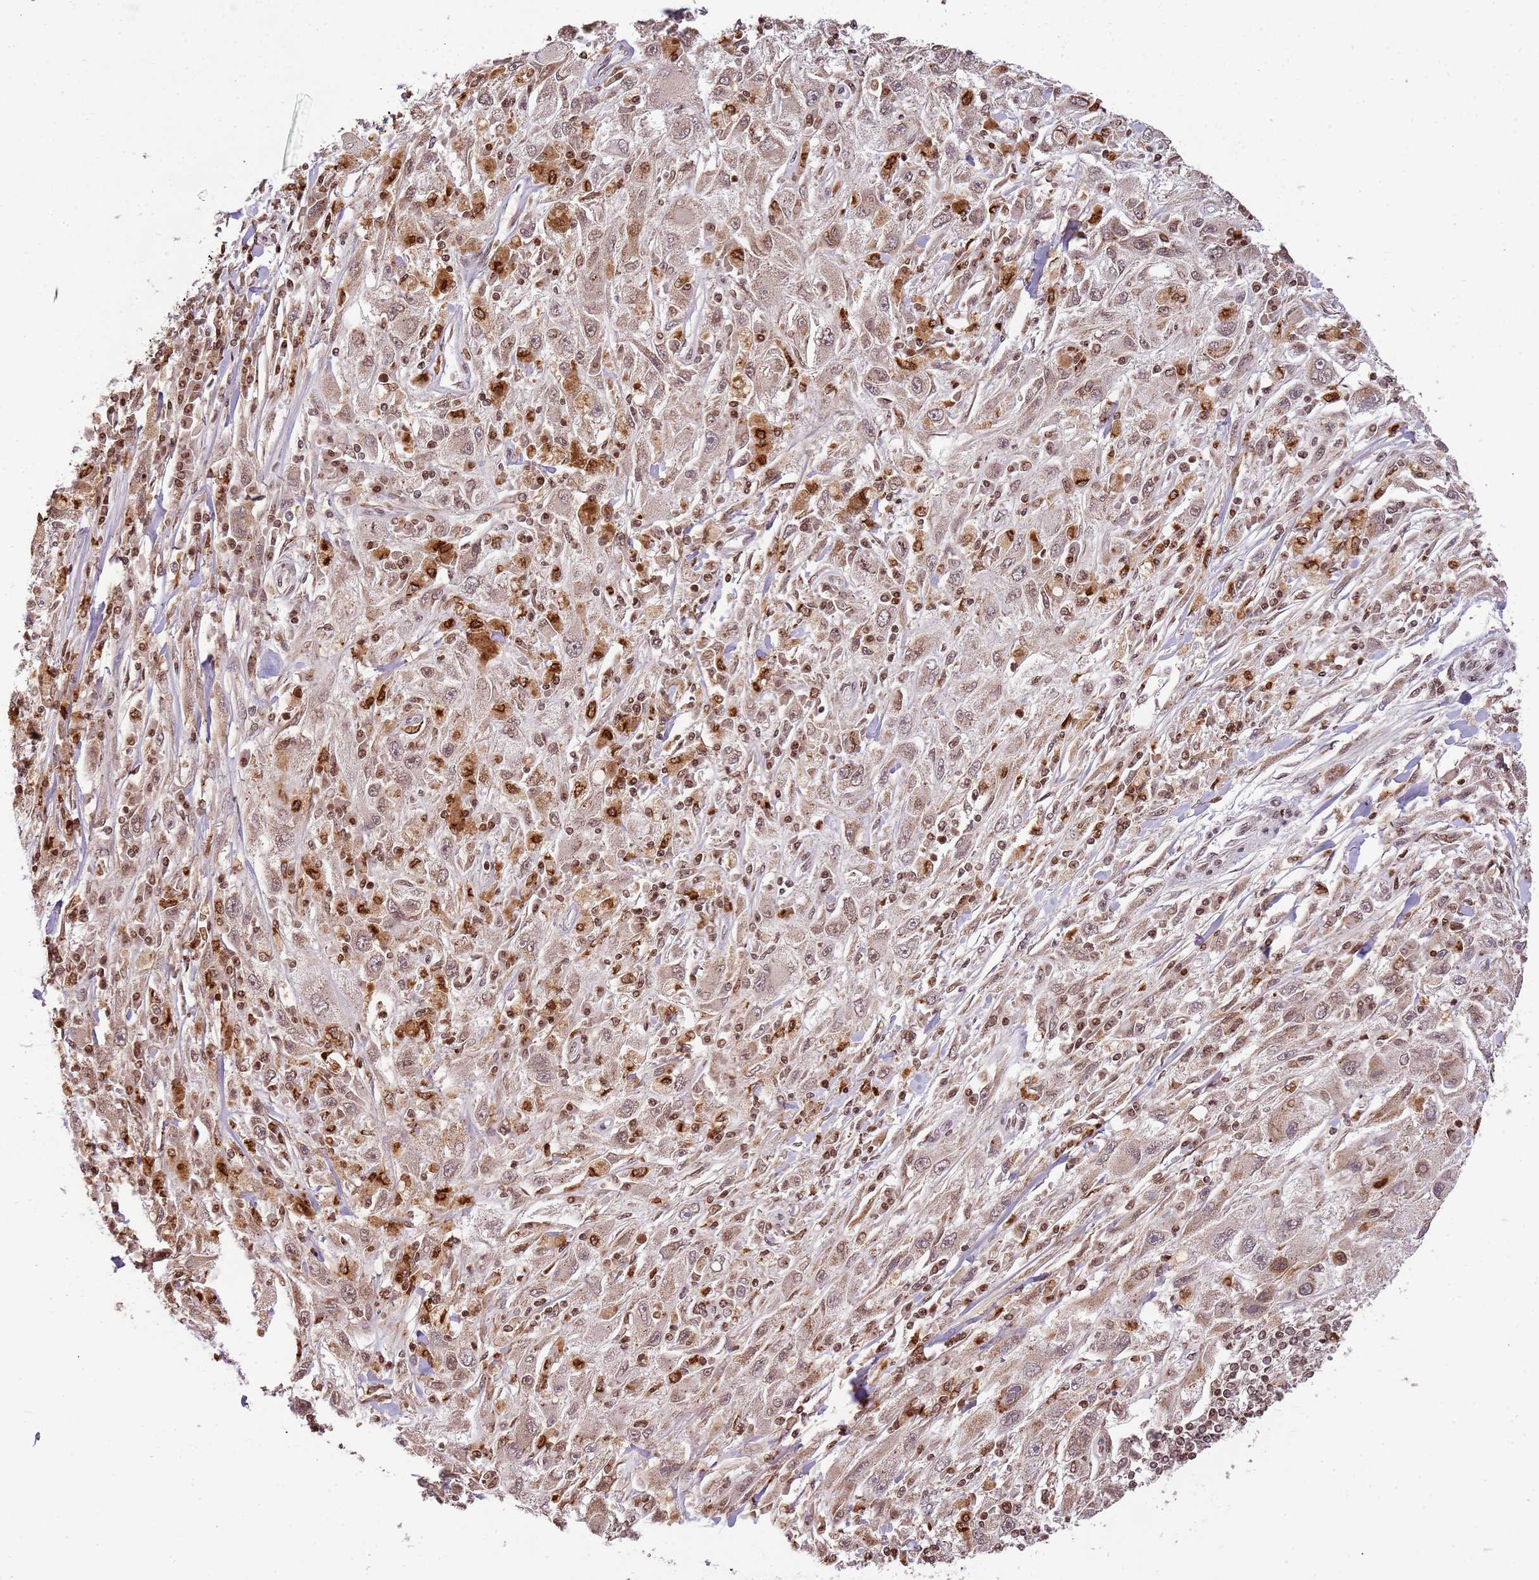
{"staining": {"intensity": "weak", "quantity": ">75%", "location": "cytoplasmic/membranous,nuclear"}, "tissue": "melanoma", "cell_type": "Tumor cells", "image_type": "cancer", "snomed": [{"axis": "morphology", "description": "Malignant melanoma, Metastatic site"}, {"axis": "topography", "description": "Skin"}], "caption": "This histopathology image shows immunohistochemistry staining of human malignant melanoma (metastatic site), with low weak cytoplasmic/membranous and nuclear staining in about >75% of tumor cells.", "gene": "SAMSN1", "patient": {"sex": "male", "age": 53}}